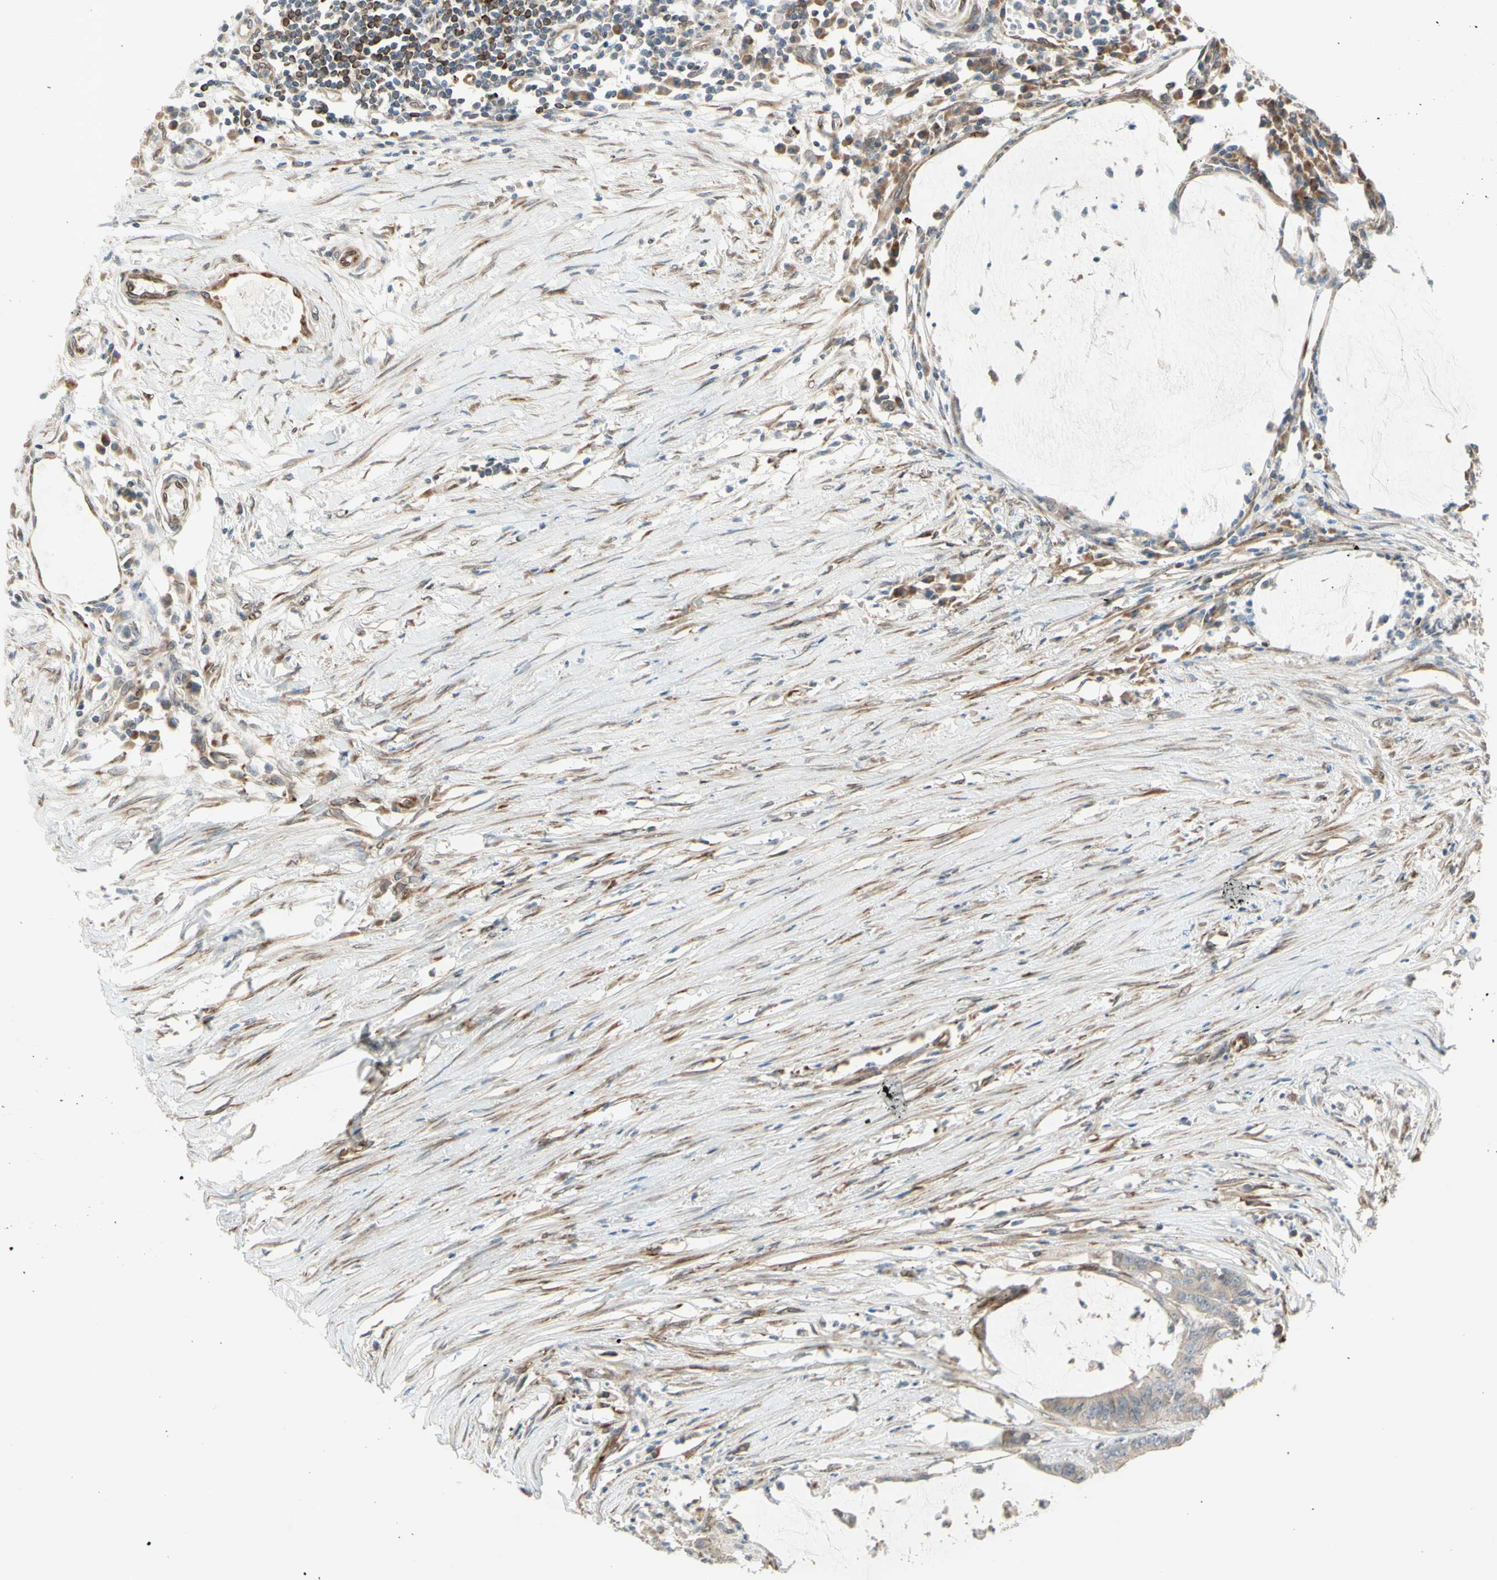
{"staining": {"intensity": "weak", "quantity": ">75%", "location": "cytoplasmic/membranous"}, "tissue": "colorectal cancer", "cell_type": "Tumor cells", "image_type": "cancer", "snomed": [{"axis": "morphology", "description": "Adenocarcinoma, NOS"}, {"axis": "topography", "description": "Rectum"}], "caption": "A high-resolution photomicrograph shows immunohistochemistry (IHC) staining of adenocarcinoma (colorectal), which demonstrates weak cytoplasmic/membranous expression in approximately >75% of tumor cells.", "gene": "TRAF2", "patient": {"sex": "female", "age": 66}}